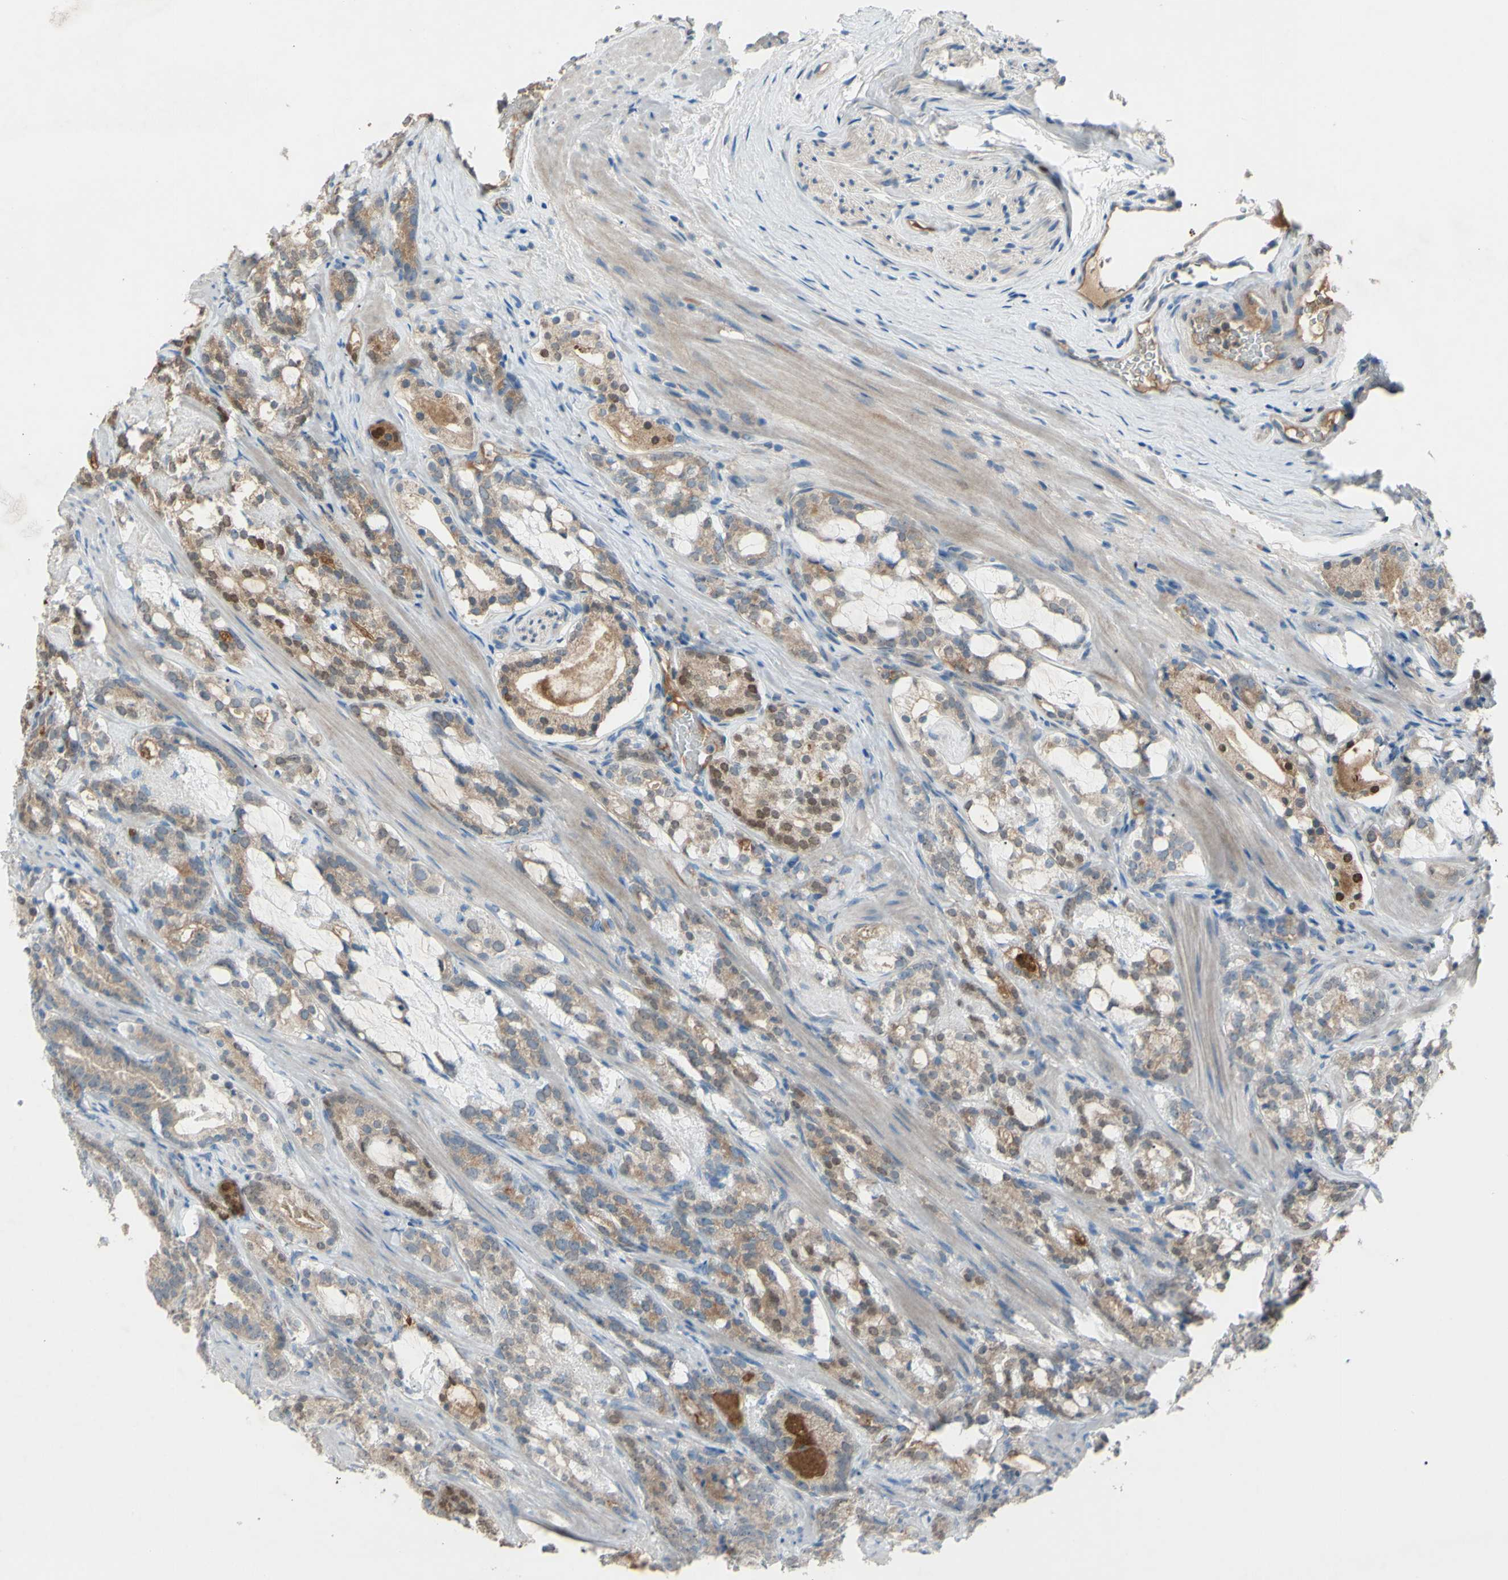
{"staining": {"intensity": "strong", "quantity": "25%-75%", "location": "cytoplasmic/membranous"}, "tissue": "prostate cancer", "cell_type": "Tumor cells", "image_type": "cancer", "snomed": [{"axis": "morphology", "description": "Adenocarcinoma, Low grade"}, {"axis": "topography", "description": "Prostate"}], "caption": "This is an image of immunohistochemistry staining of prostate low-grade adenocarcinoma, which shows strong staining in the cytoplasmic/membranous of tumor cells.", "gene": "ATRN", "patient": {"sex": "male", "age": 59}}